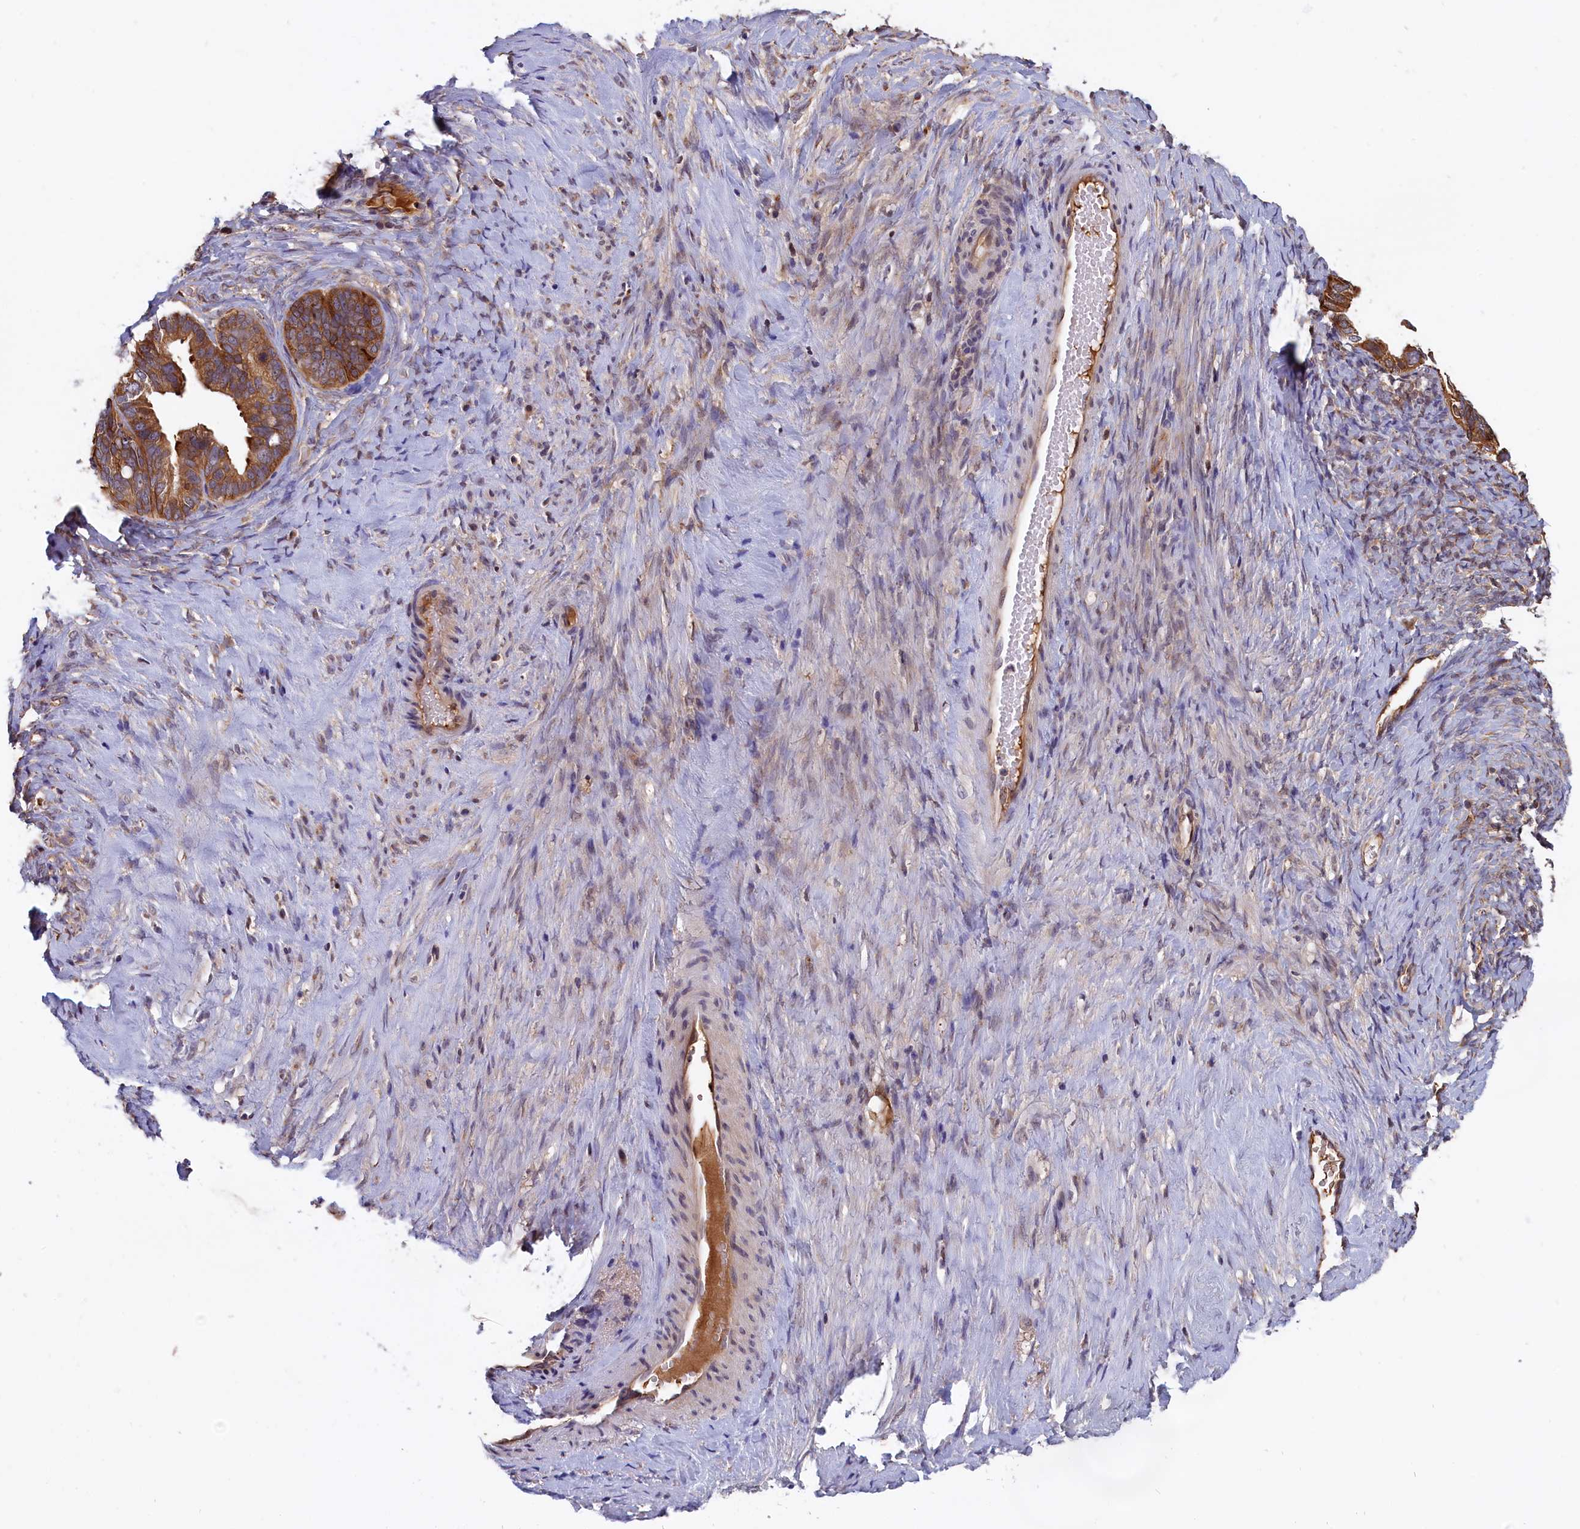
{"staining": {"intensity": "moderate", "quantity": ">75%", "location": "cytoplasmic/membranous"}, "tissue": "ovarian cancer", "cell_type": "Tumor cells", "image_type": "cancer", "snomed": [{"axis": "morphology", "description": "Cystadenocarcinoma, serous, NOS"}, {"axis": "topography", "description": "Ovary"}], "caption": "Ovarian cancer stained with a protein marker shows moderate staining in tumor cells.", "gene": "ABCC8", "patient": {"sex": "female", "age": 56}}